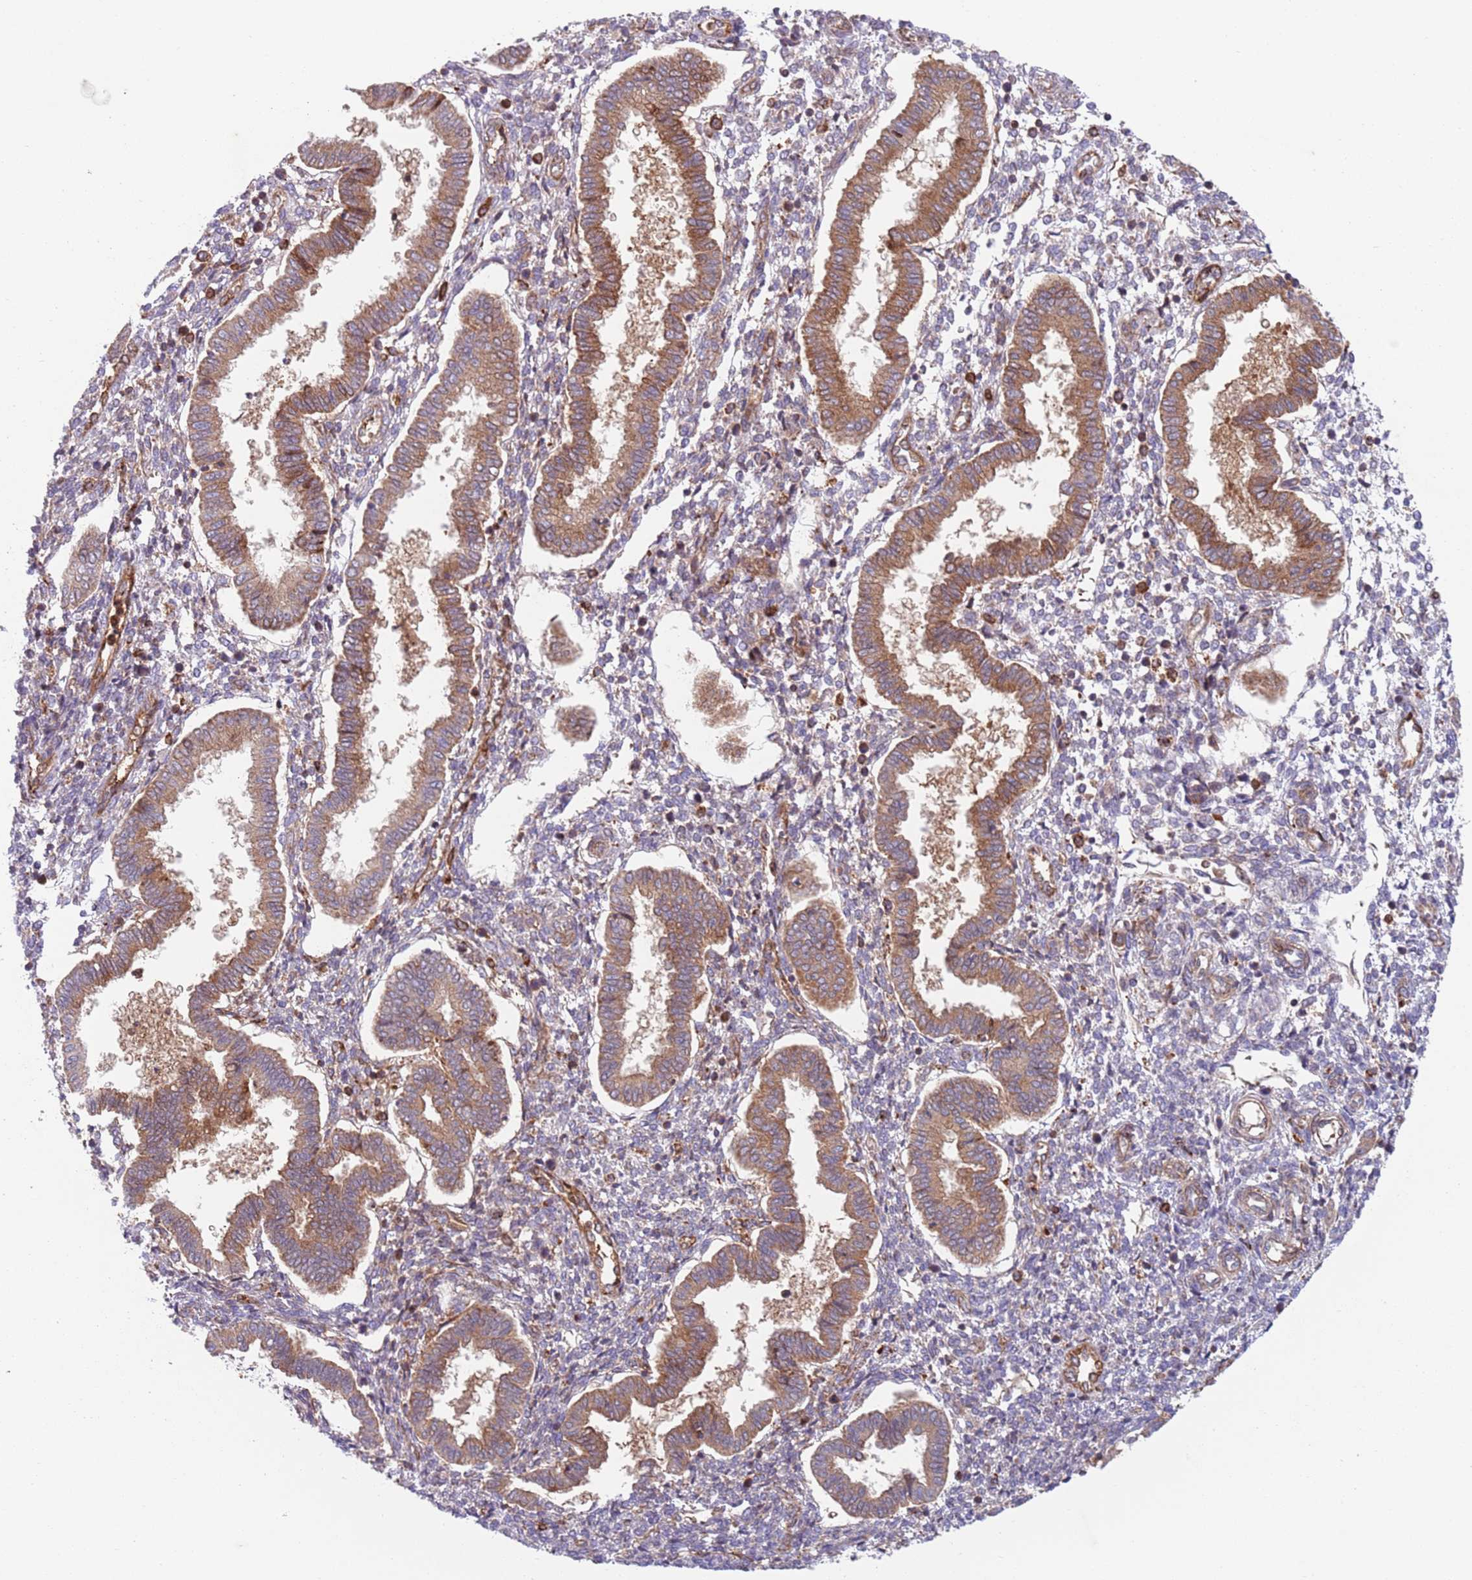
{"staining": {"intensity": "moderate", "quantity": "<25%", "location": "cytoplasmic/membranous"}, "tissue": "endometrium", "cell_type": "Cells in endometrial stroma", "image_type": "normal", "snomed": [{"axis": "morphology", "description": "Normal tissue, NOS"}, {"axis": "topography", "description": "Endometrium"}], "caption": "Immunohistochemical staining of benign endometrium displays <25% levels of moderate cytoplasmic/membranous protein expression in about <25% of cells in endometrial stroma.", "gene": "ZMYM5", "patient": {"sex": "female", "age": 24}}